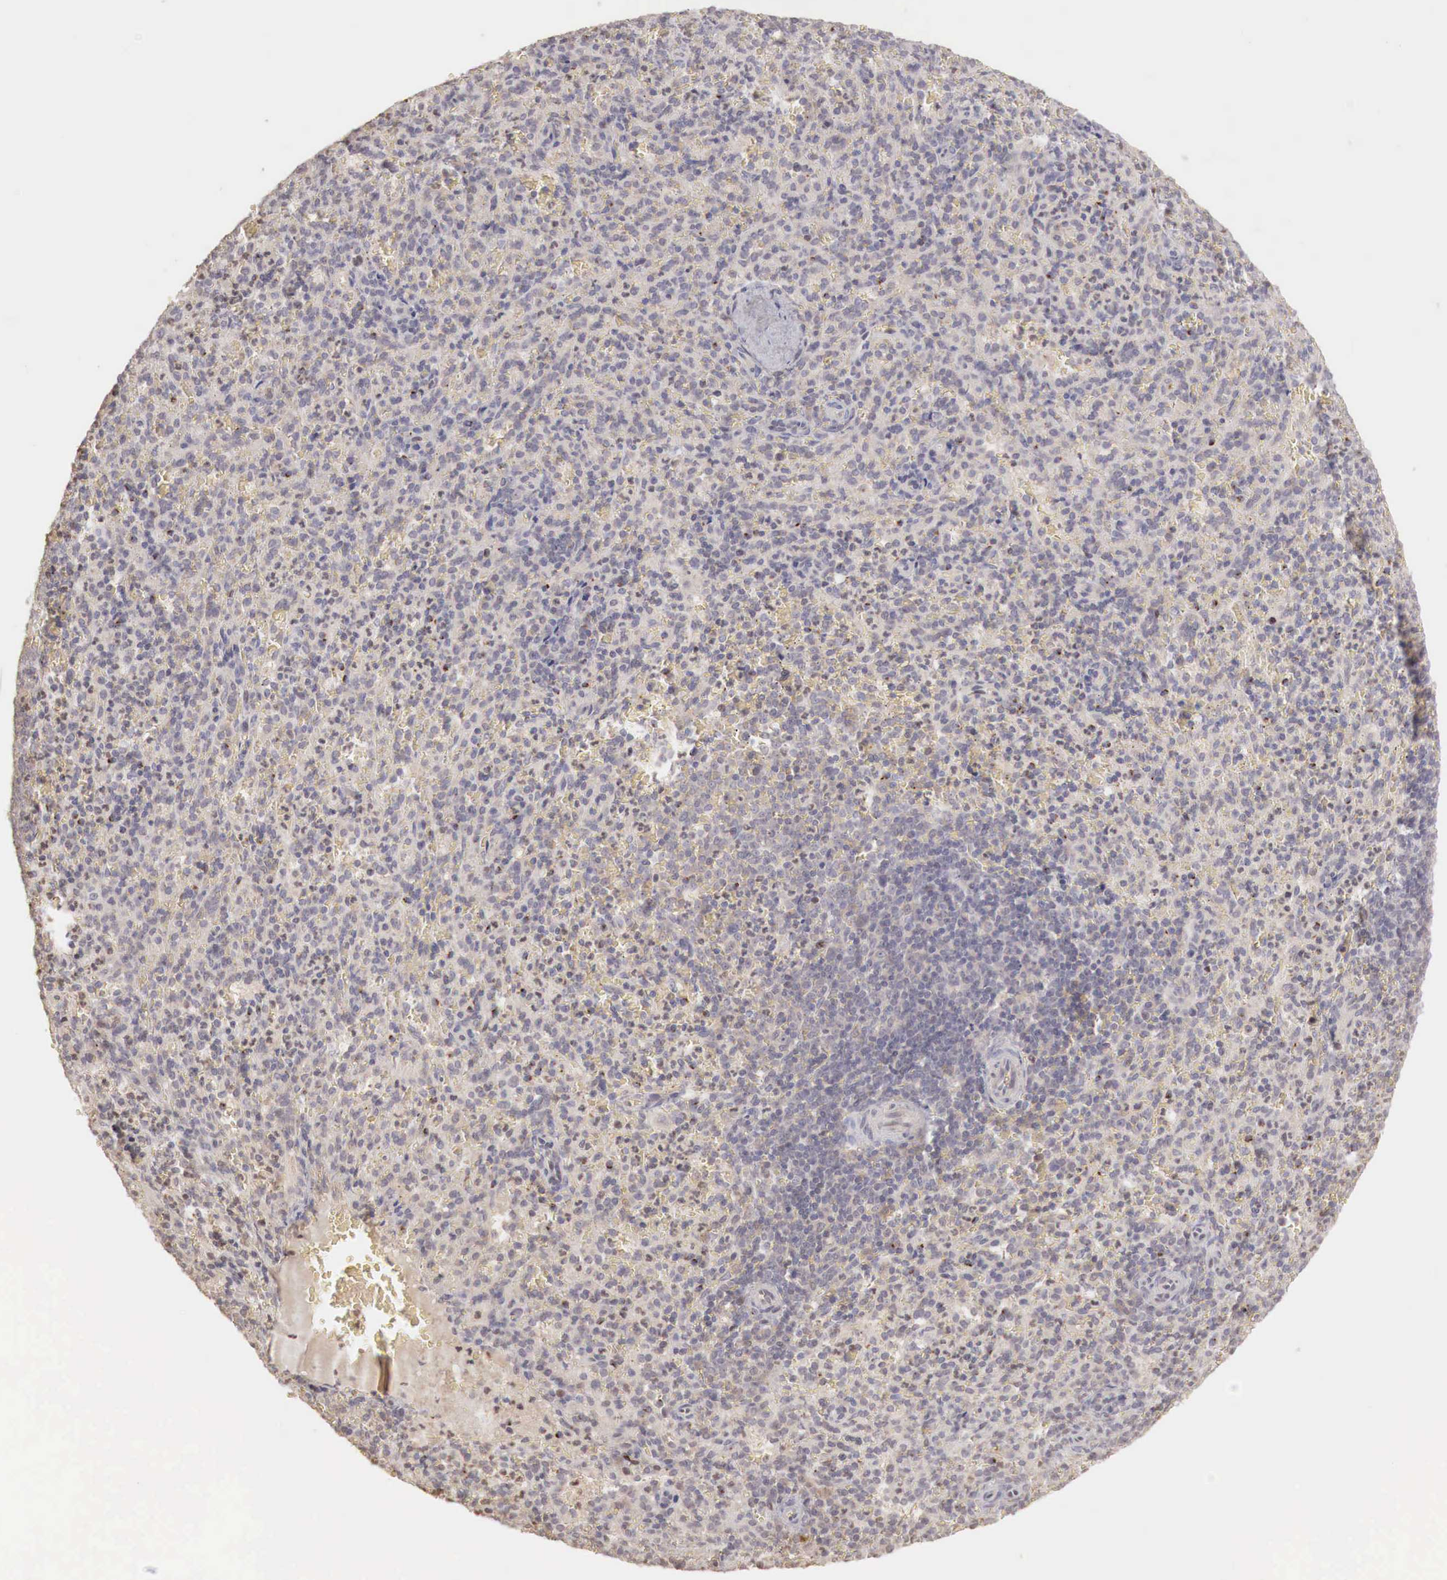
{"staining": {"intensity": "negative", "quantity": "none", "location": "none"}, "tissue": "spleen", "cell_type": "Cells in red pulp", "image_type": "normal", "snomed": [{"axis": "morphology", "description": "Normal tissue, NOS"}, {"axis": "topography", "description": "Spleen"}], "caption": "Cells in red pulp are negative for brown protein staining in benign spleen. Nuclei are stained in blue.", "gene": "TBC1D9", "patient": {"sex": "female", "age": 21}}